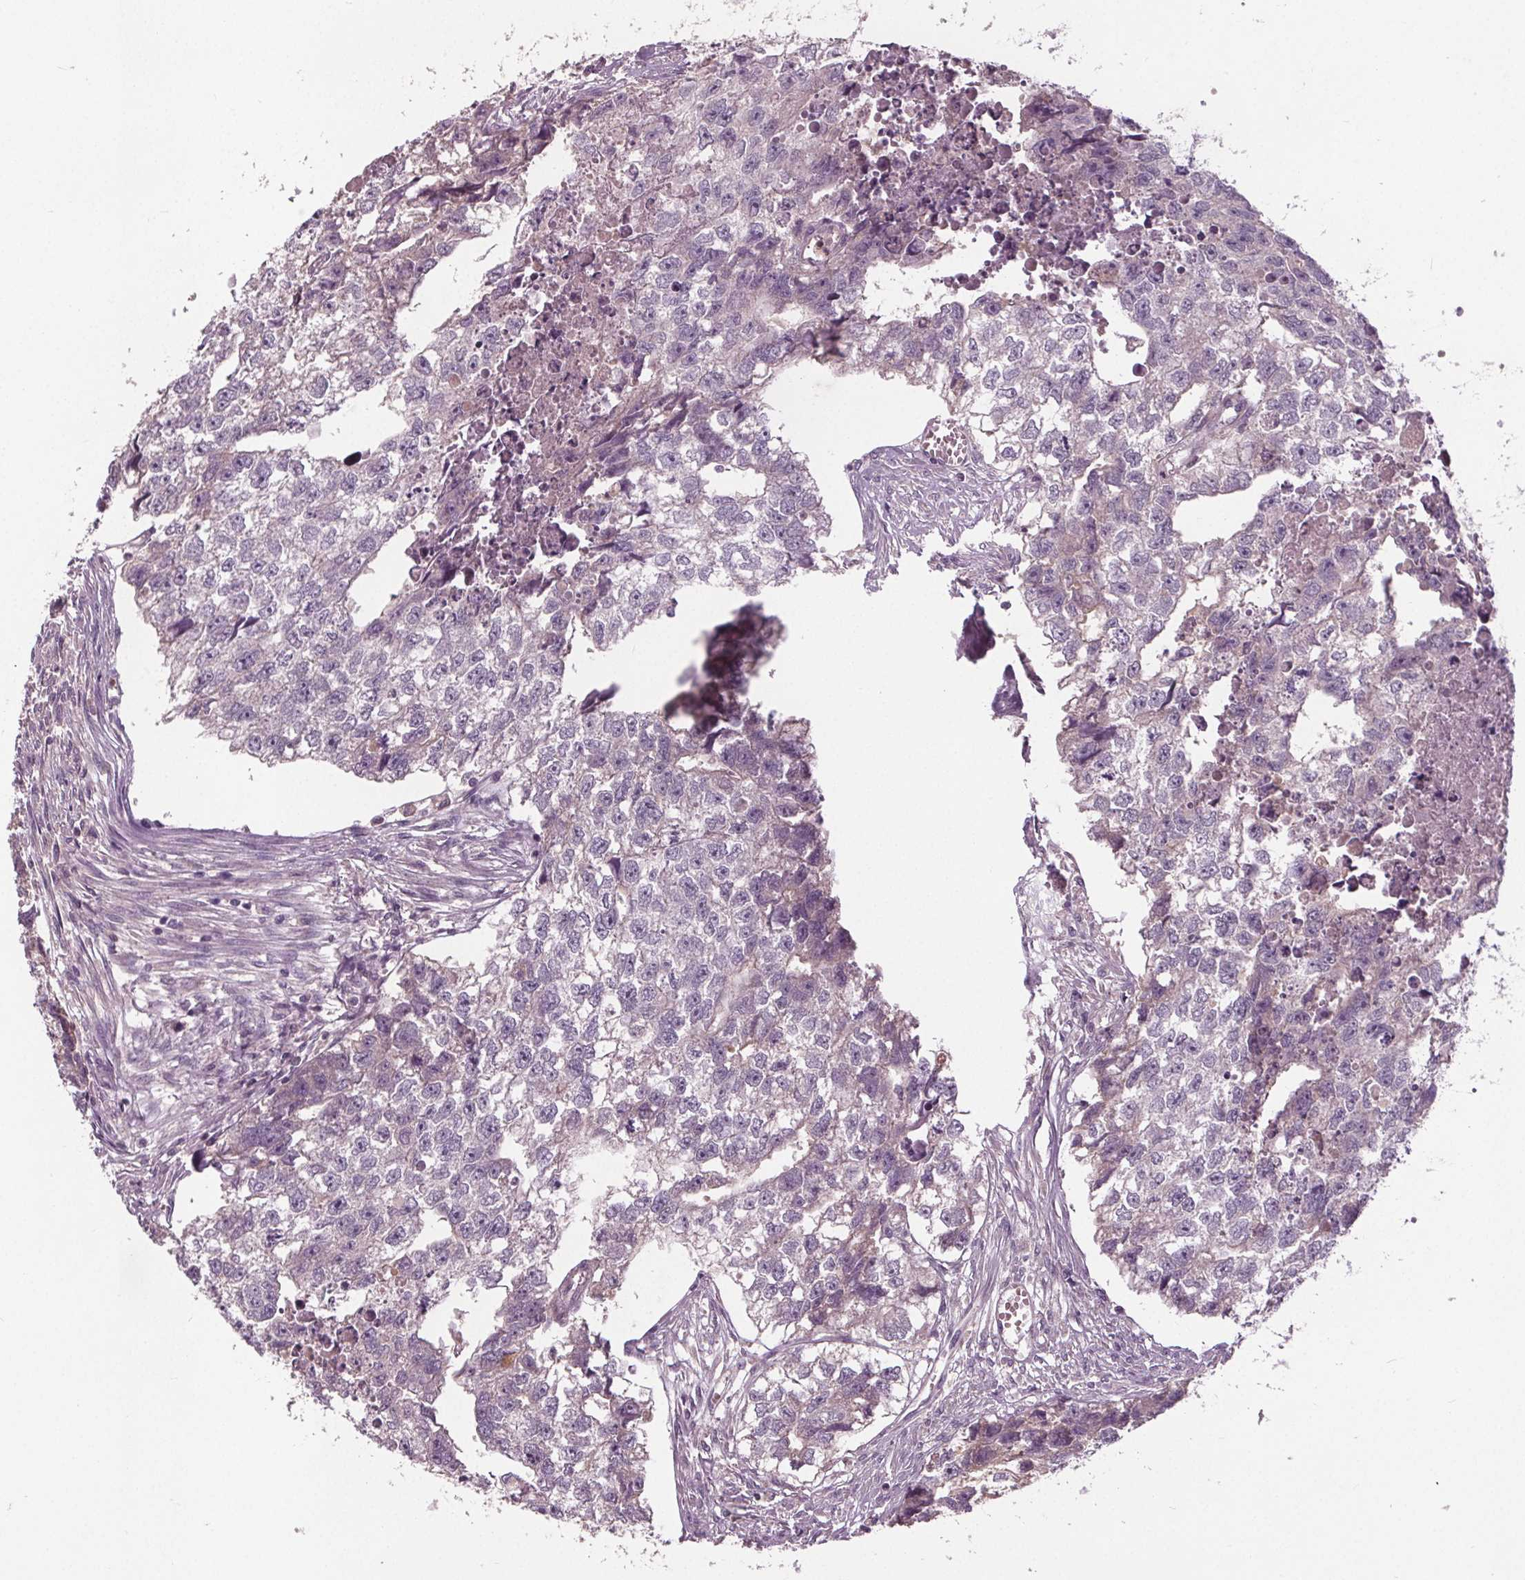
{"staining": {"intensity": "negative", "quantity": "none", "location": "none"}, "tissue": "testis cancer", "cell_type": "Tumor cells", "image_type": "cancer", "snomed": [{"axis": "morphology", "description": "Carcinoma, Embryonal, NOS"}, {"axis": "morphology", "description": "Teratoma, malignant, NOS"}, {"axis": "topography", "description": "Testis"}], "caption": "Tumor cells are negative for protein expression in human testis teratoma (malignant).", "gene": "PDGFD", "patient": {"sex": "male", "age": 44}}